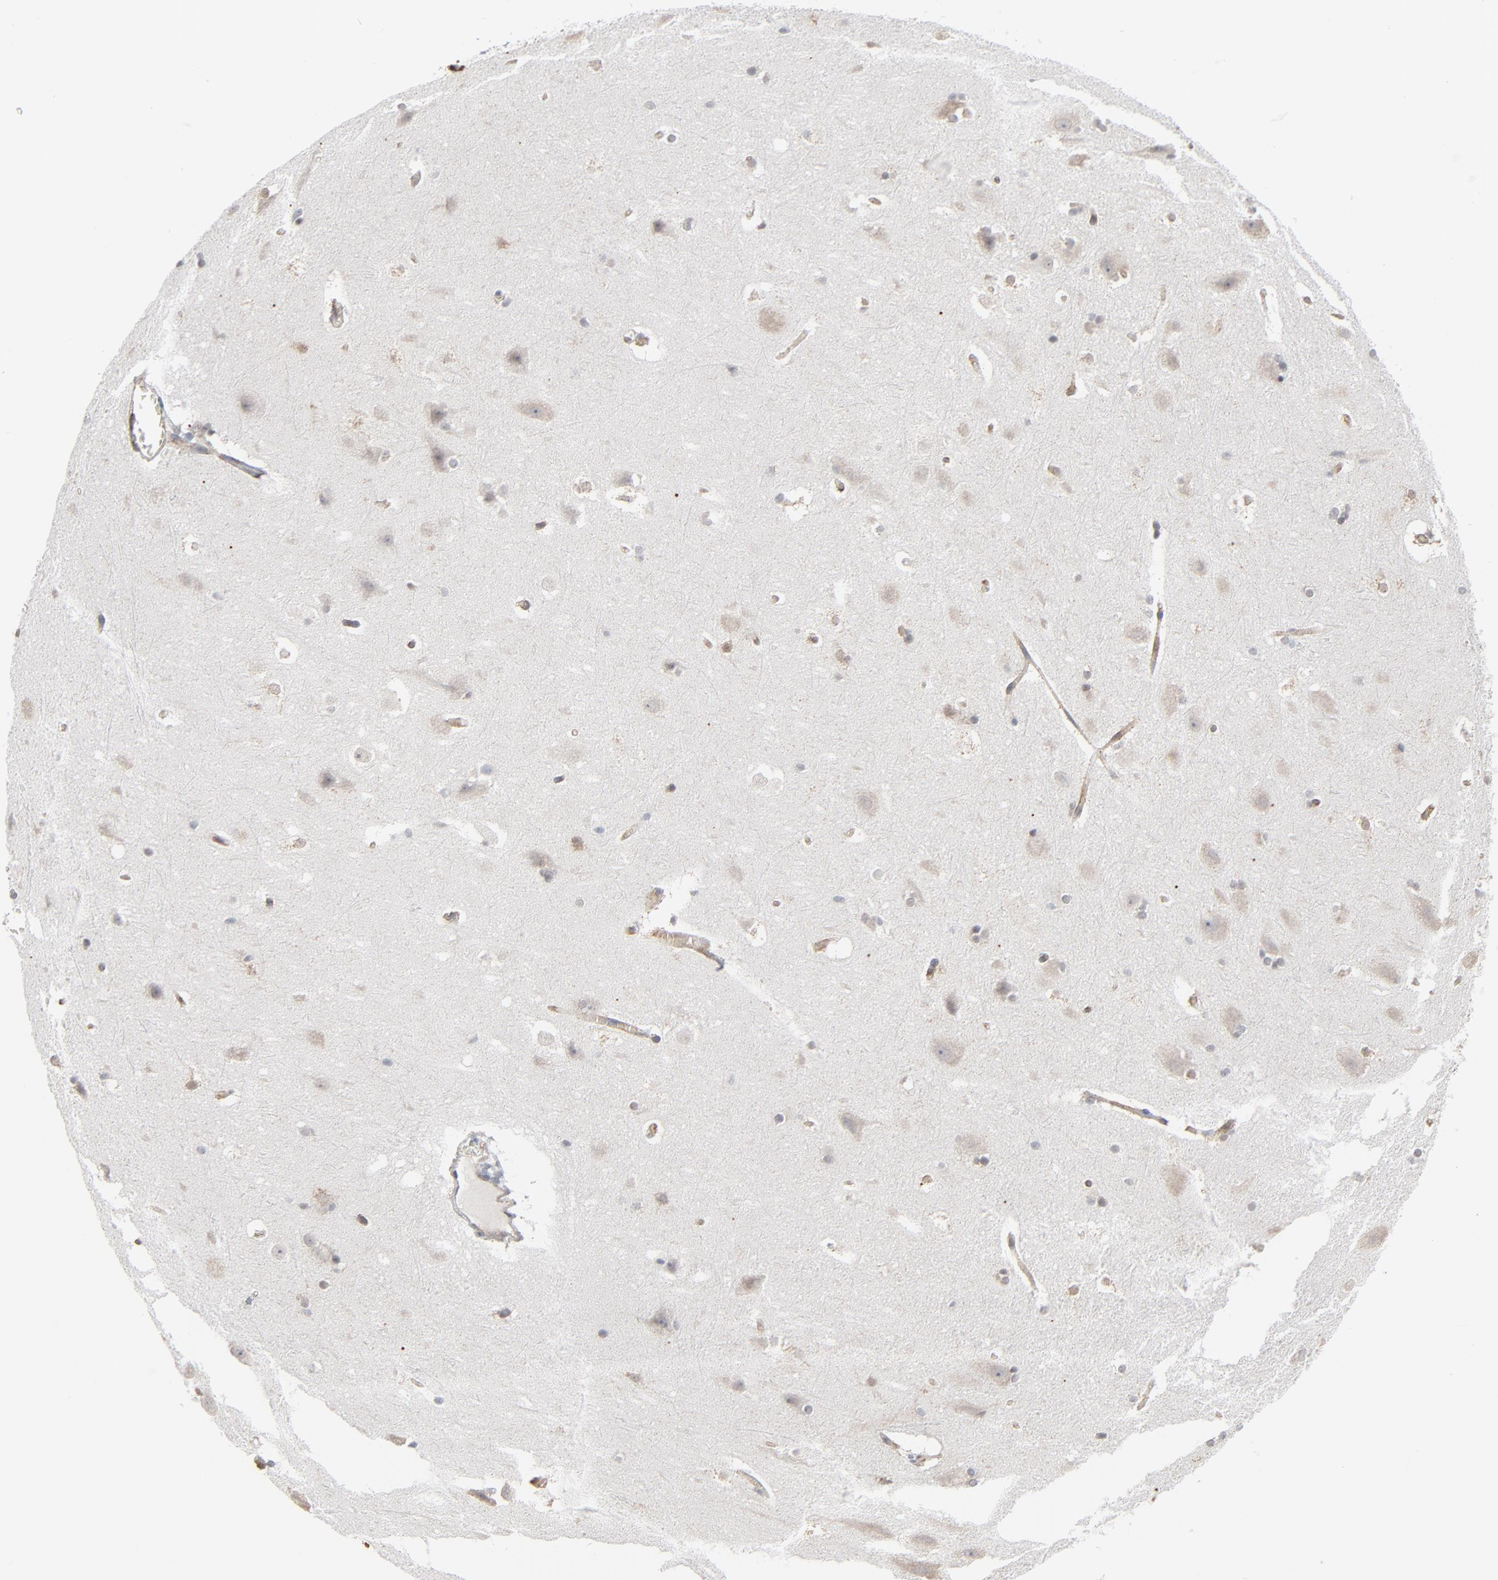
{"staining": {"intensity": "negative", "quantity": "none", "location": "none"}, "tissue": "hippocampus", "cell_type": "Glial cells", "image_type": "normal", "snomed": [{"axis": "morphology", "description": "Normal tissue, NOS"}, {"axis": "topography", "description": "Hippocampus"}], "caption": "An image of hippocampus stained for a protein reveals no brown staining in glial cells.", "gene": "ITPR3", "patient": {"sex": "female", "age": 19}}